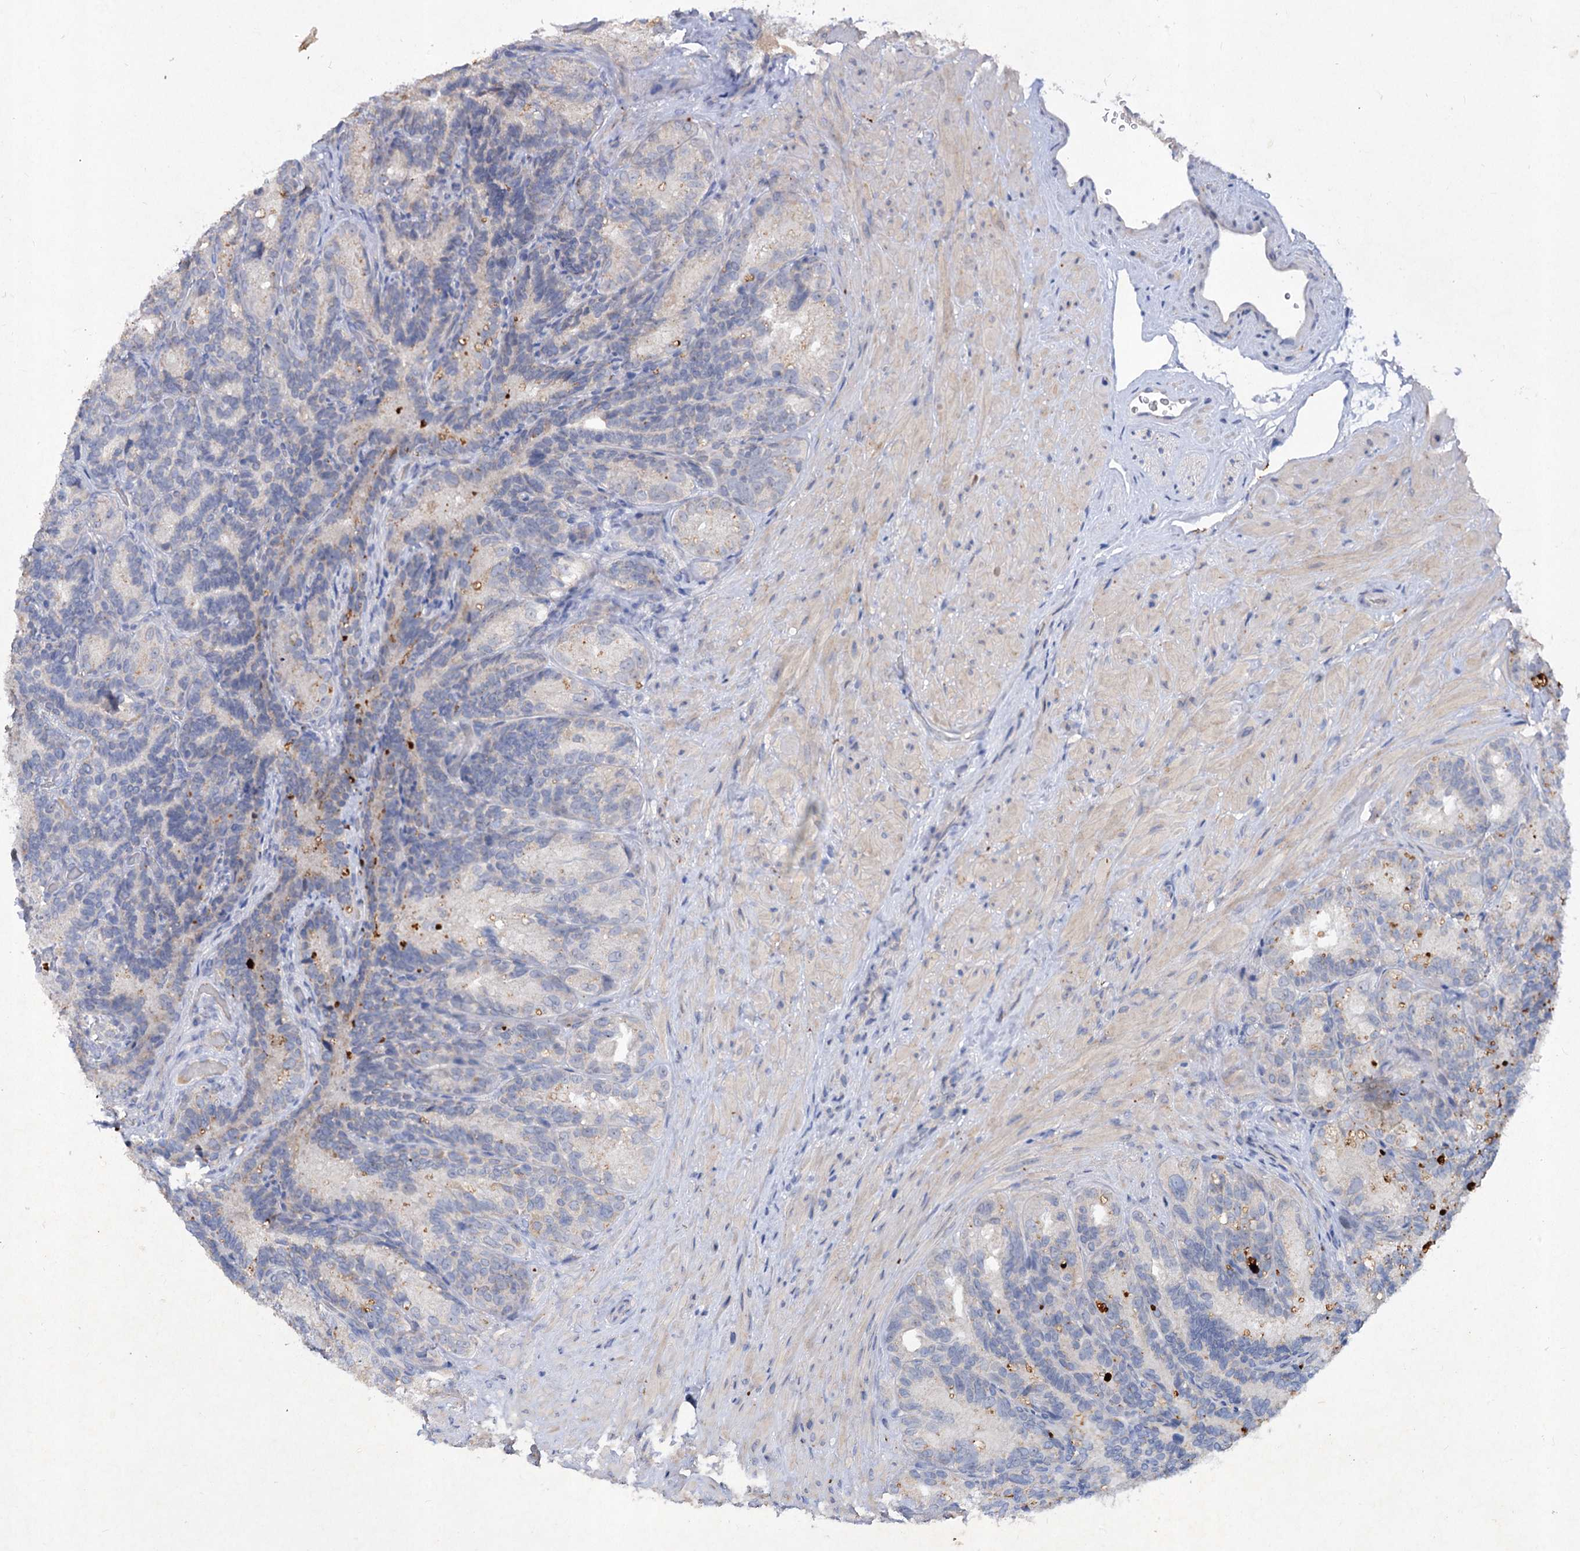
{"staining": {"intensity": "negative", "quantity": "none", "location": "none"}, "tissue": "seminal vesicle", "cell_type": "Glandular cells", "image_type": "normal", "snomed": [{"axis": "morphology", "description": "Normal tissue, NOS"}, {"axis": "topography", "description": "Seminal veicle"}], "caption": "An immunohistochemistry (IHC) image of normal seminal vesicle is shown. There is no staining in glandular cells of seminal vesicle.", "gene": "ATP4A", "patient": {"sex": "male", "age": 60}}